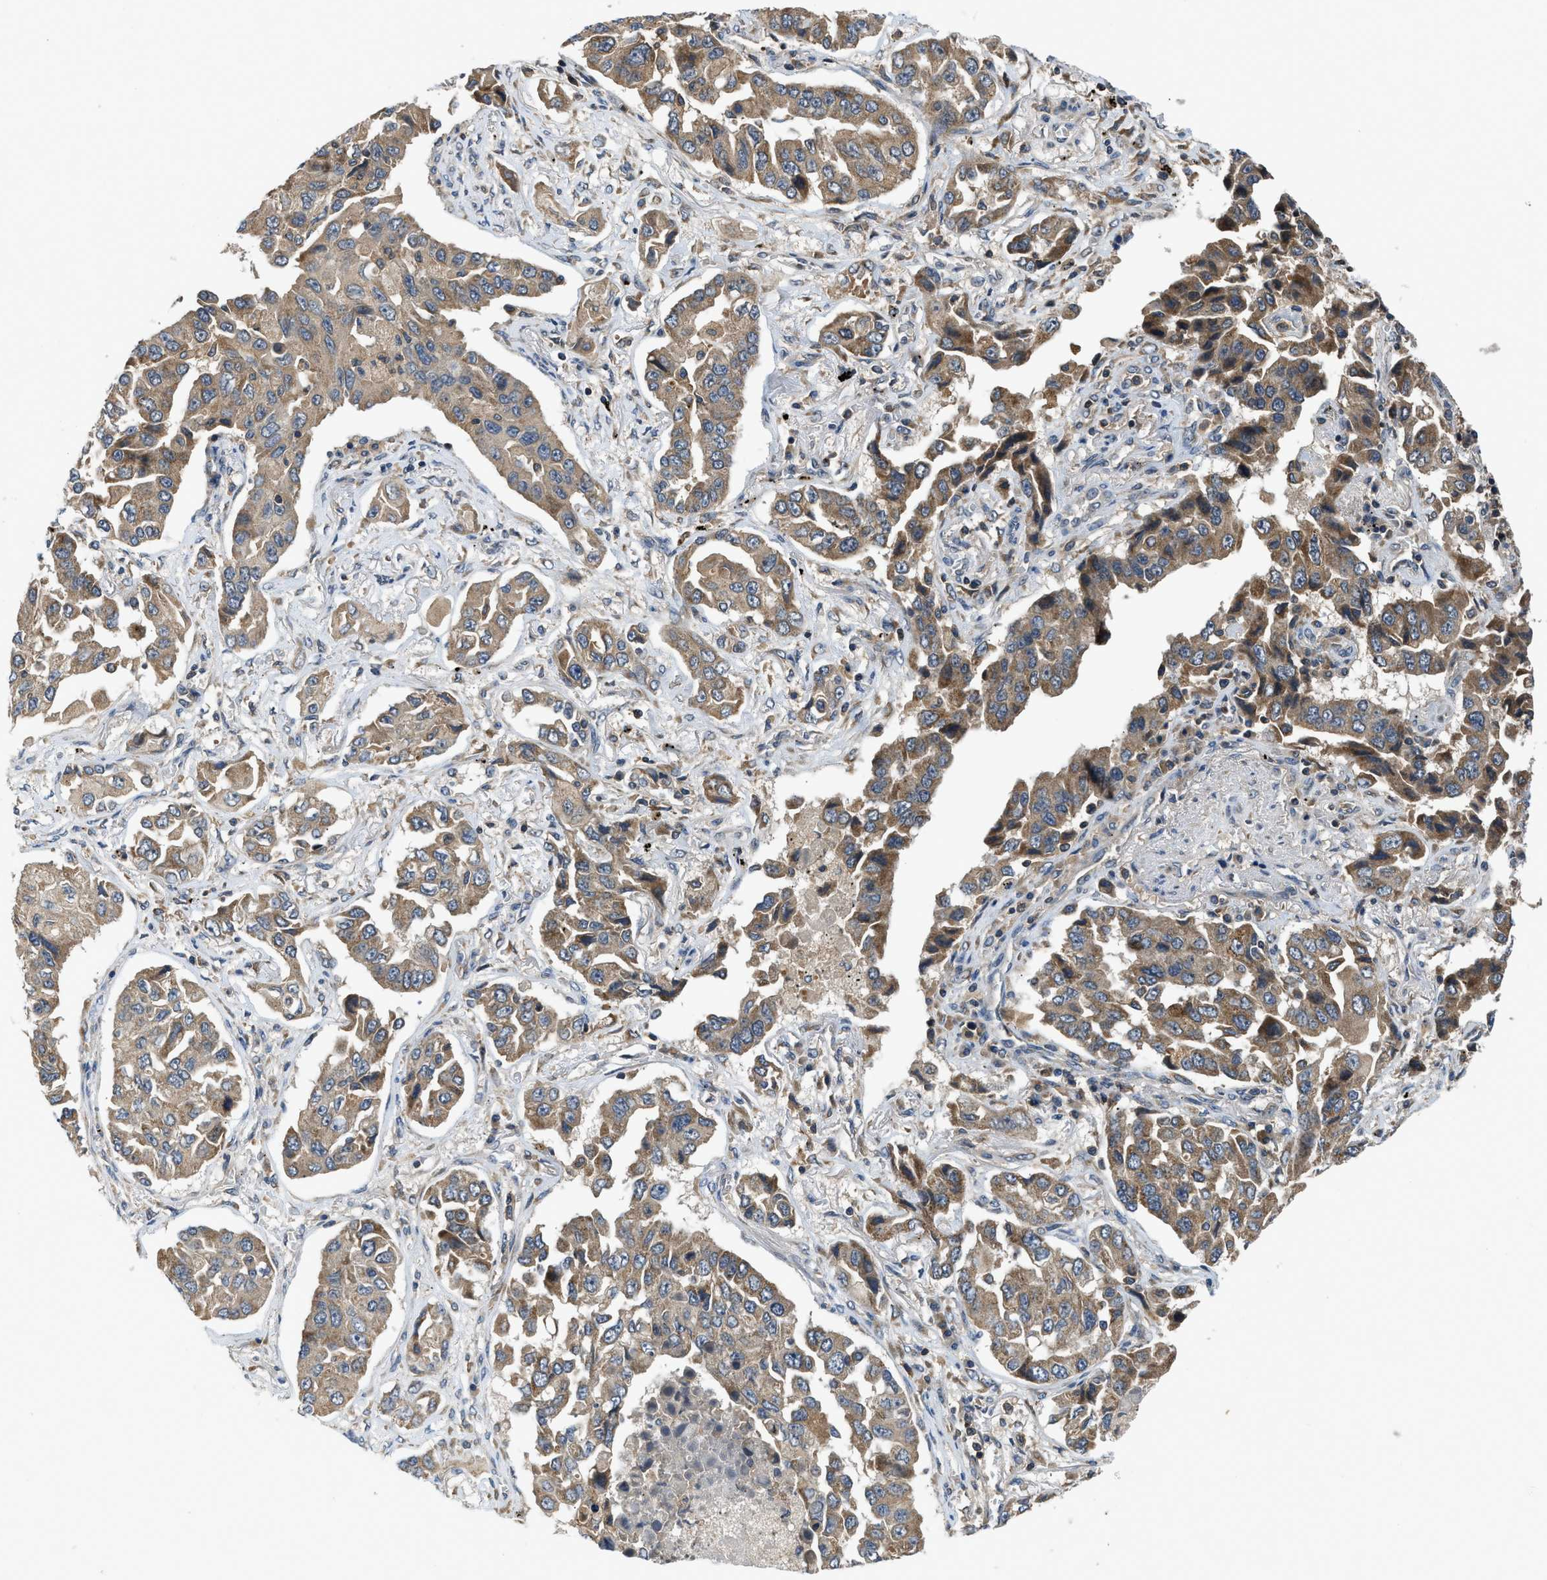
{"staining": {"intensity": "moderate", "quantity": ">75%", "location": "cytoplasmic/membranous"}, "tissue": "lung cancer", "cell_type": "Tumor cells", "image_type": "cancer", "snomed": [{"axis": "morphology", "description": "Adenocarcinoma, NOS"}, {"axis": "topography", "description": "Lung"}], "caption": "Immunohistochemistry (IHC) (DAB) staining of human lung cancer demonstrates moderate cytoplasmic/membranous protein expression in about >75% of tumor cells.", "gene": "PAFAH2", "patient": {"sex": "female", "age": 65}}